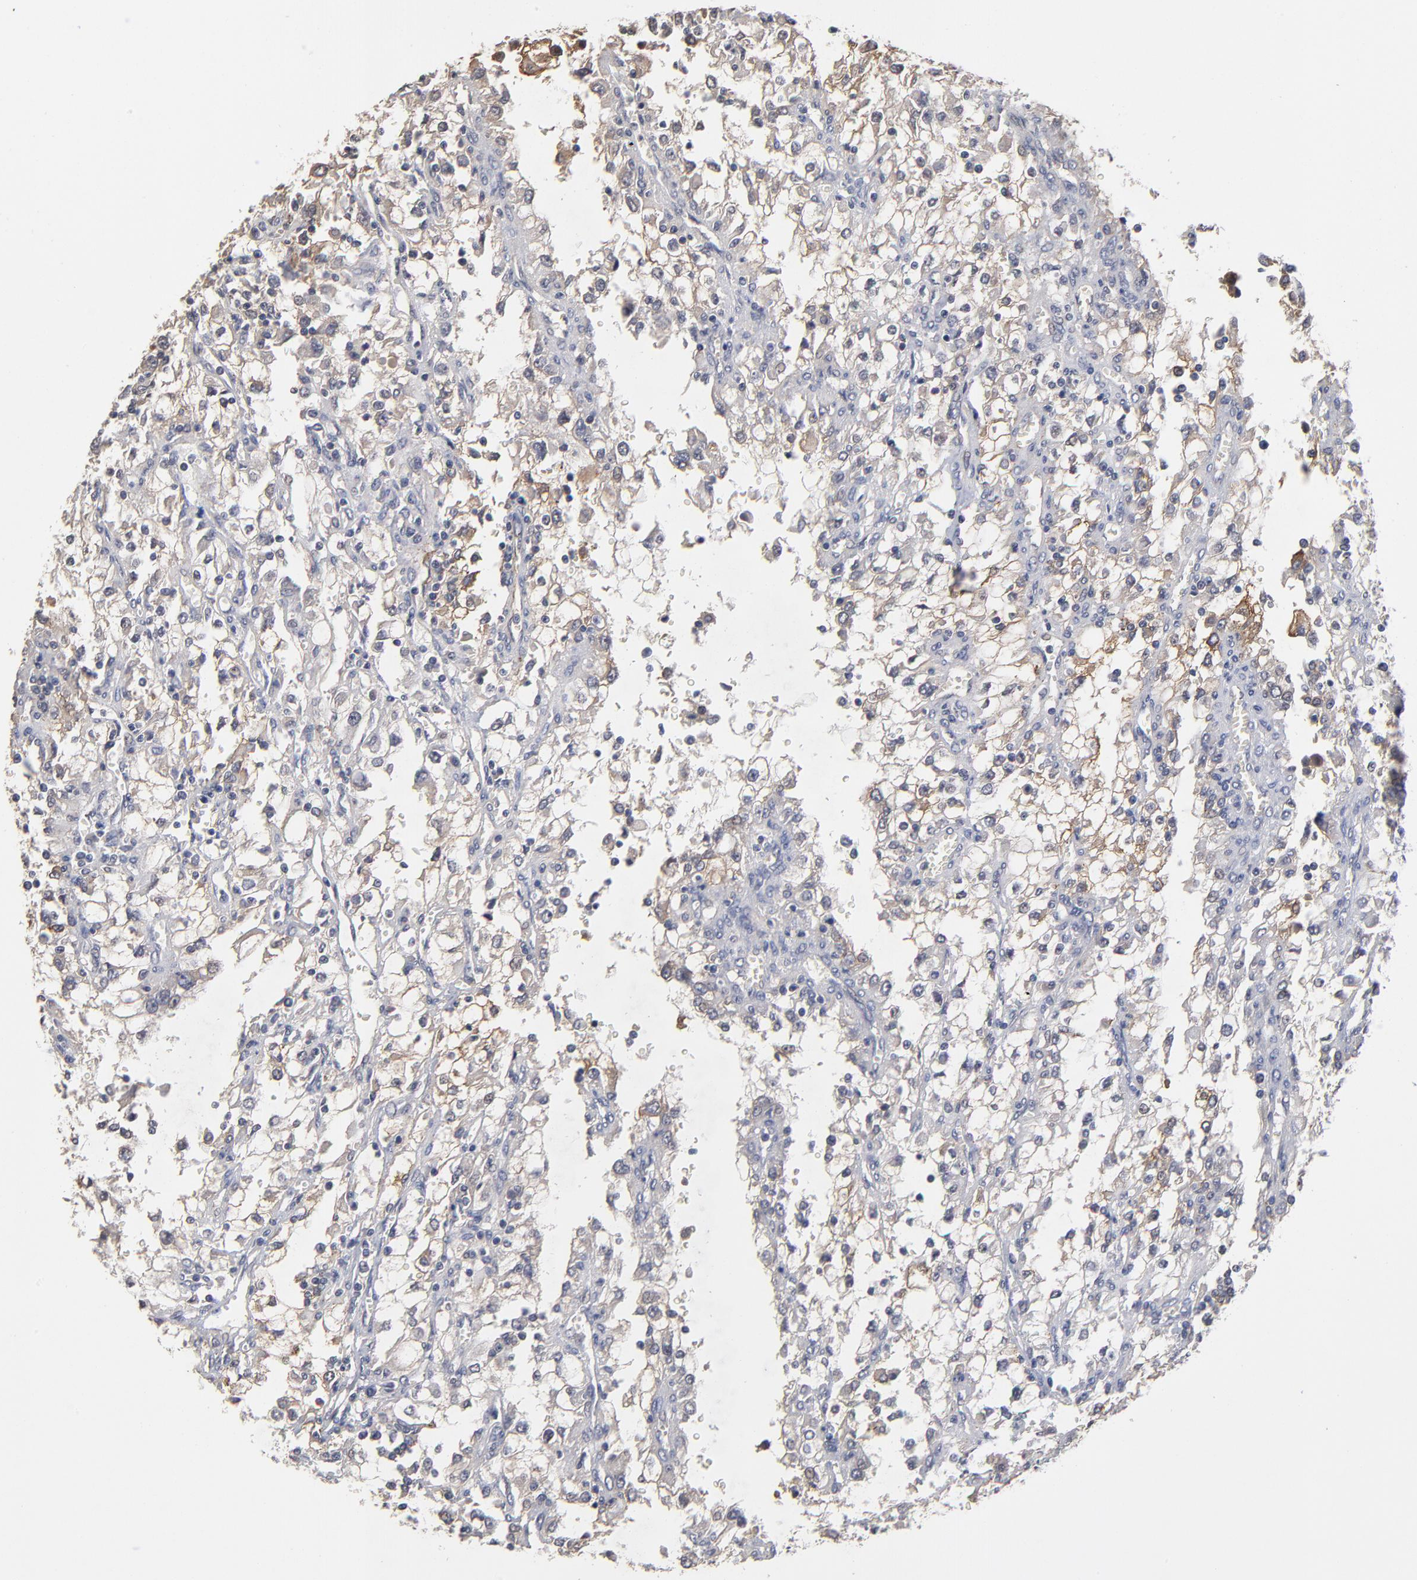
{"staining": {"intensity": "weak", "quantity": "<25%", "location": "cytoplasmic/membranous"}, "tissue": "renal cancer", "cell_type": "Tumor cells", "image_type": "cancer", "snomed": [{"axis": "morphology", "description": "Adenocarcinoma, NOS"}, {"axis": "topography", "description": "Kidney"}], "caption": "Renal adenocarcinoma stained for a protein using IHC demonstrates no positivity tumor cells.", "gene": "ASB8", "patient": {"sex": "female", "age": 52}}